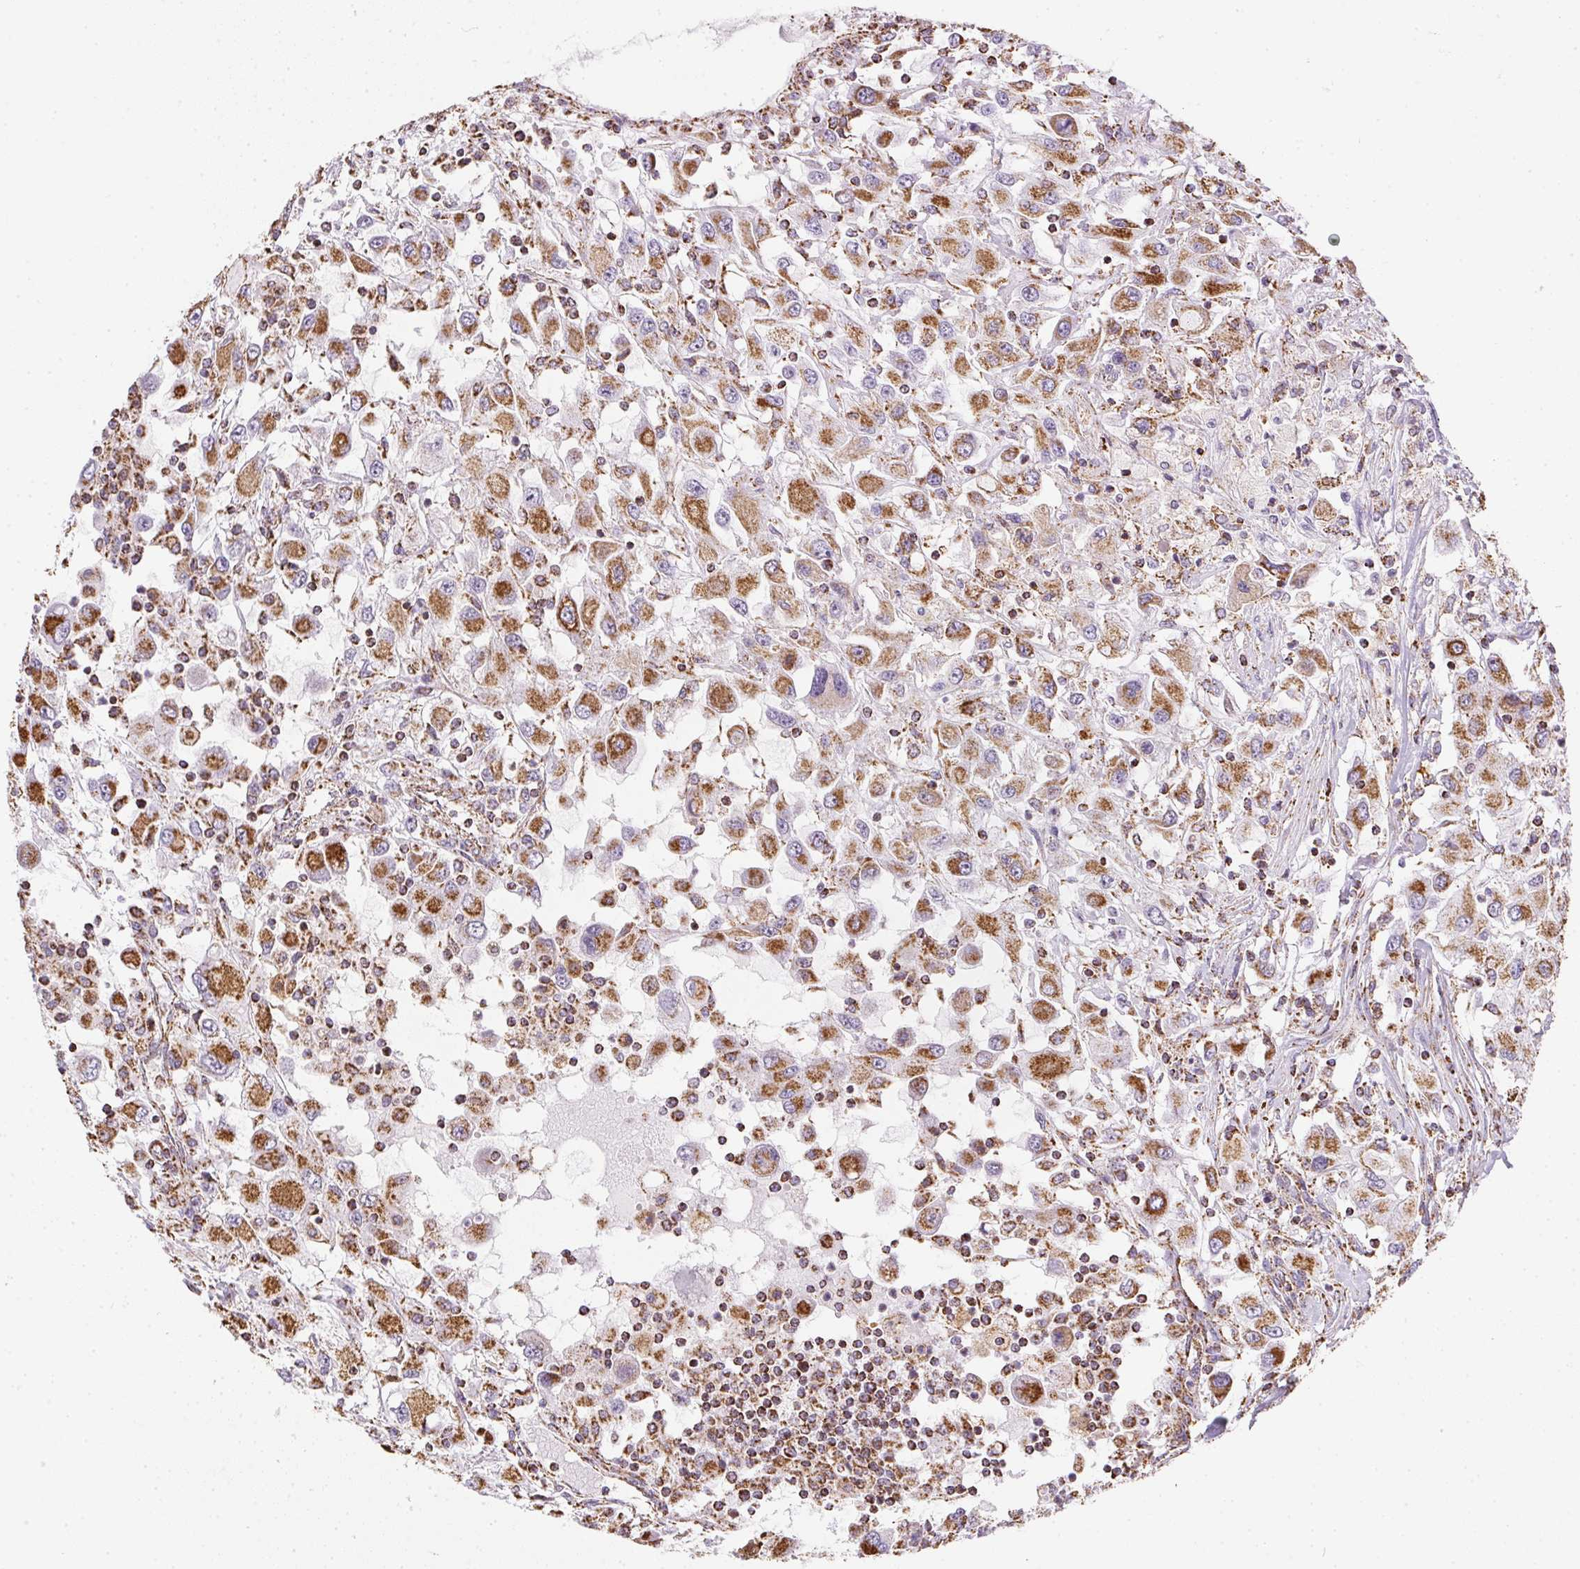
{"staining": {"intensity": "strong", "quantity": ">75%", "location": "cytoplasmic/membranous"}, "tissue": "renal cancer", "cell_type": "Tumor cells", "image_type": "cancer", "snomed": [{"axis": "morphology", "description": "Adenocarcinoma, NOS"}, {"axis": "topography", "description": "Kidney"}], "caption": "Protein expression analysis of adenocarcinoma (renal) demonstrates strong cytoplasmic/membranous staining in approximately >75% of tumor cells.", "gene": "MAPK11", "patient": {"sex": "female", "age": 67}}